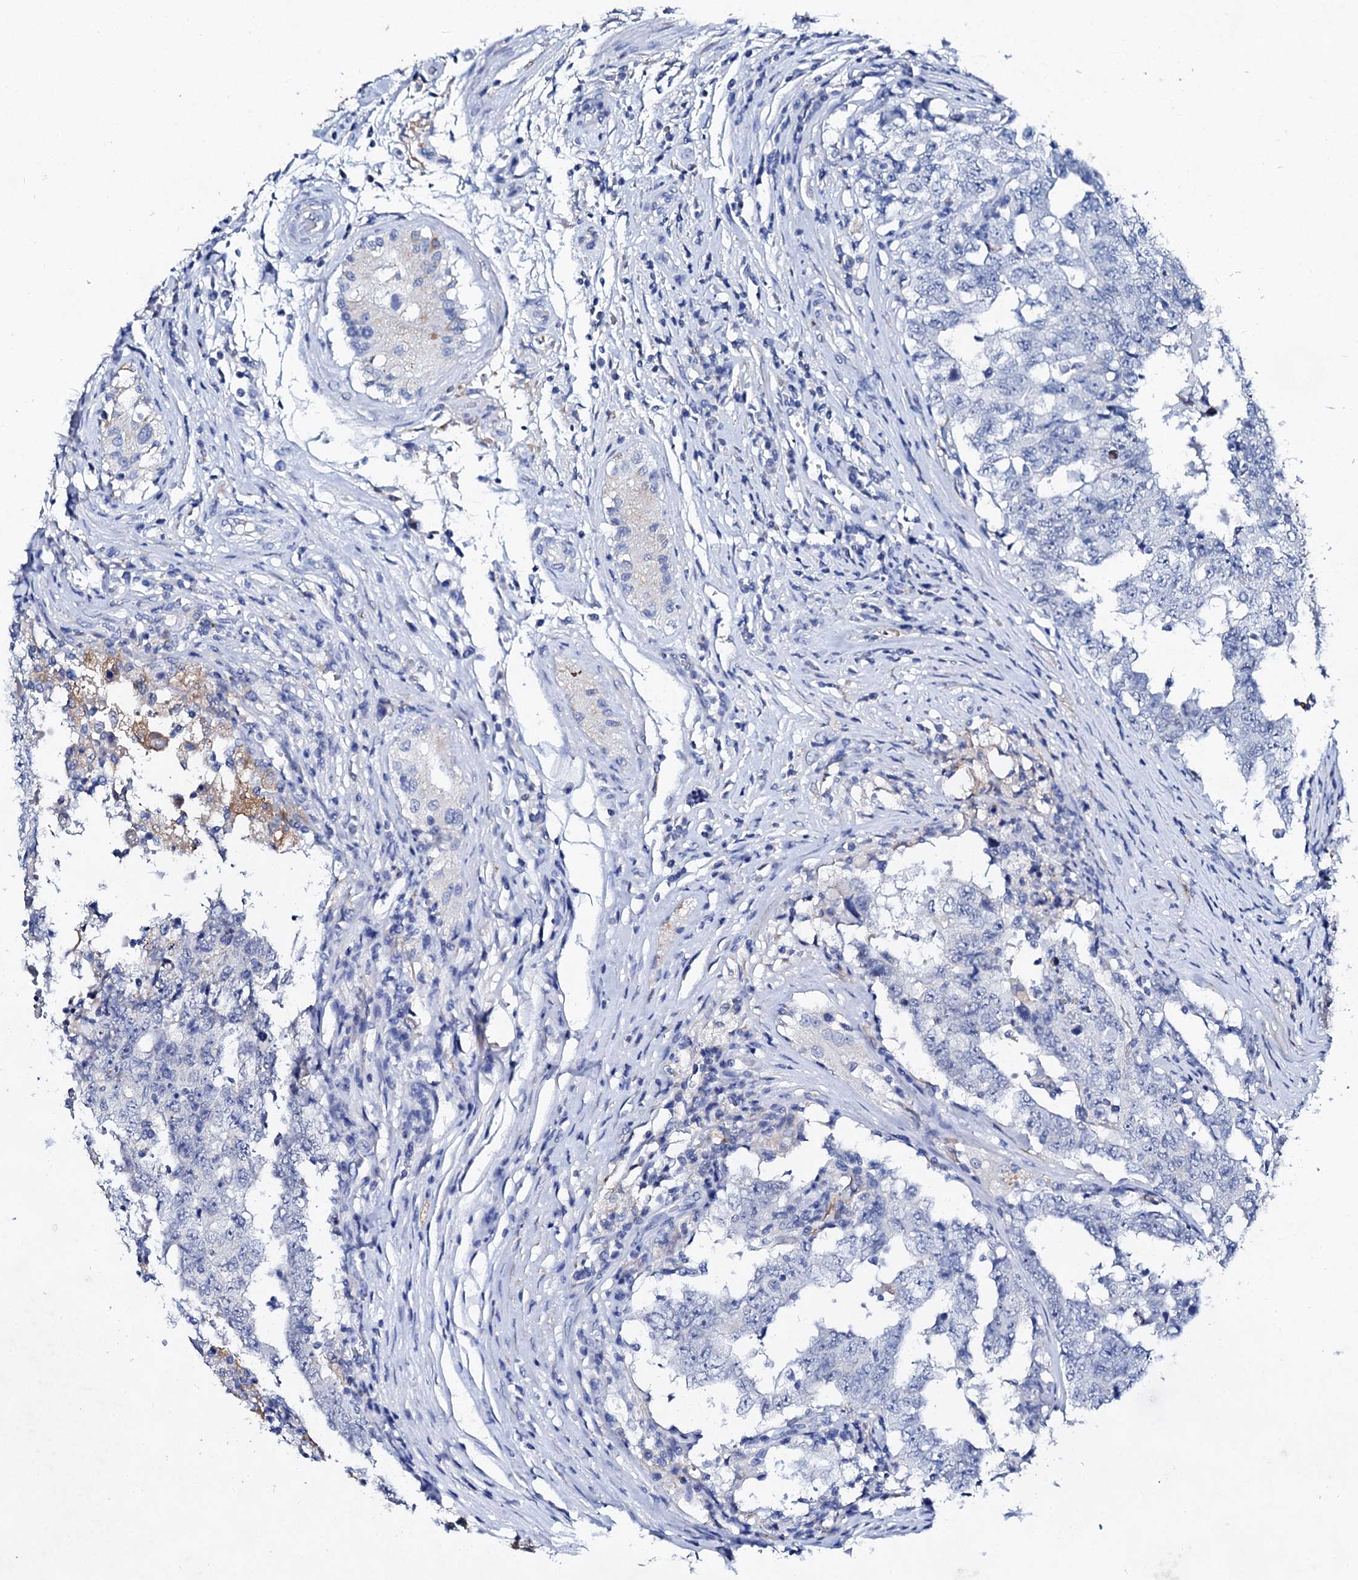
{"staining": {"intensity": "weak", "quantity": "<25%", "location": "cytoplasmic/membranous"}, "tissue": "testis cancer", "cell_type": "Tumor cells", "image_type": "cancer", "snomed": [{"axis": "morphology", "description": "Carcinoma, Embryonal, NOS"}, {"axis": "topography", "description": "Testis"}], "caption": "Immunohistochemistry histopathology image of neoplastic tissue: testis embryonal carcinoma stained with DAB exhibits no significant protein expression in tumor cells.", "gene": "GLB1L3", "patient": {"sex": "male", "age": 26}}